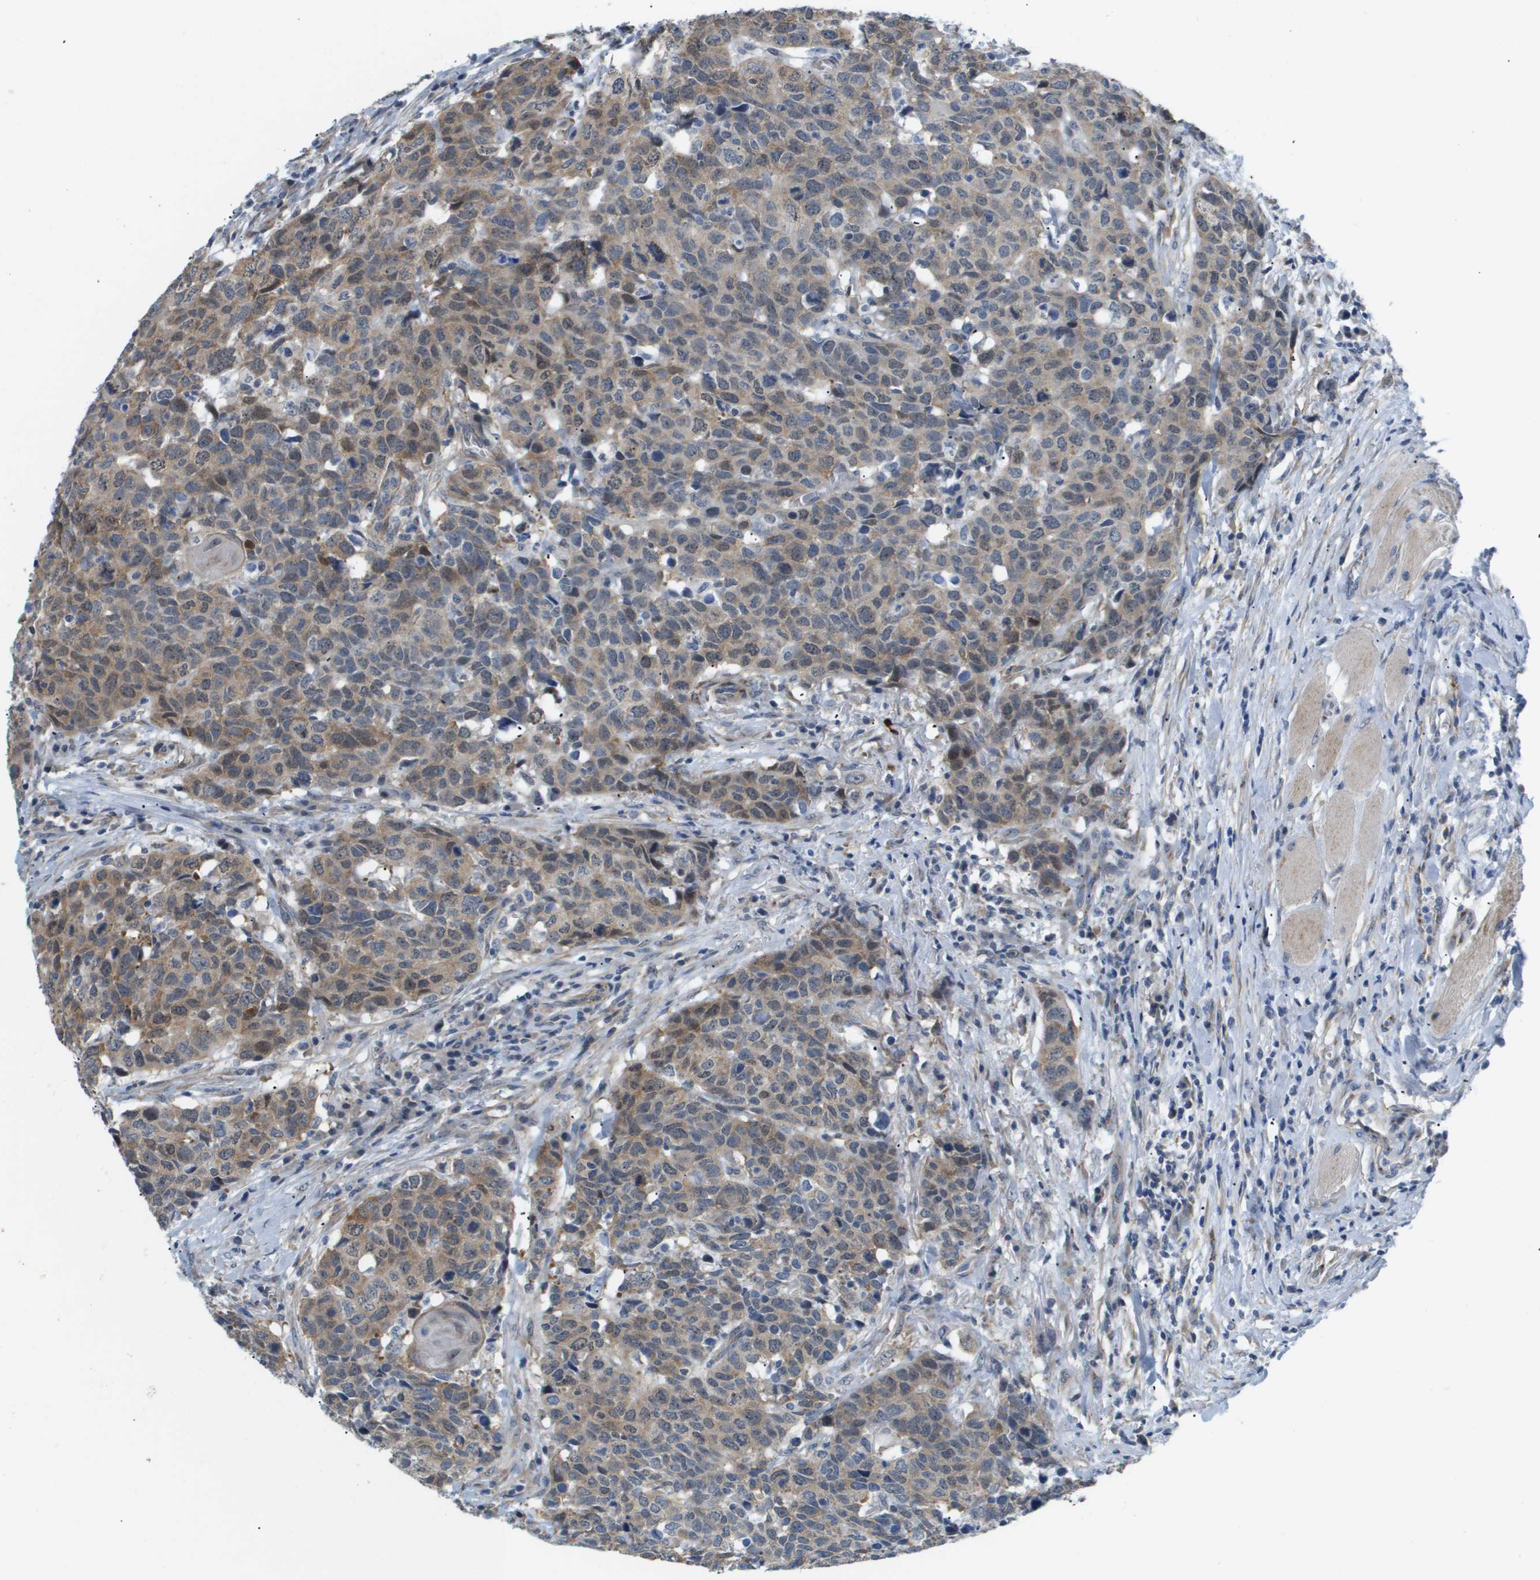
{"staining": {"intensity": "weak", "quantity": "25%-75%", "location": "cytoplasmic/membranous"}, "tissue": "head and neck cancer", "cell_type": "Tumor cells", "image_type": "cancer", "snomed": [{"axis": "morphology", "description": "Squamous cell carcinoma, NOS"}, {"axis": "topography", "description": "Head-Neck"}], "caption": "Squamous cell carcinoma (head and neck) stained with a protein marker displays weak staining in tumor cells.", "gene": "OTUD5", "patient": {"sex": "male", "age": 66}}